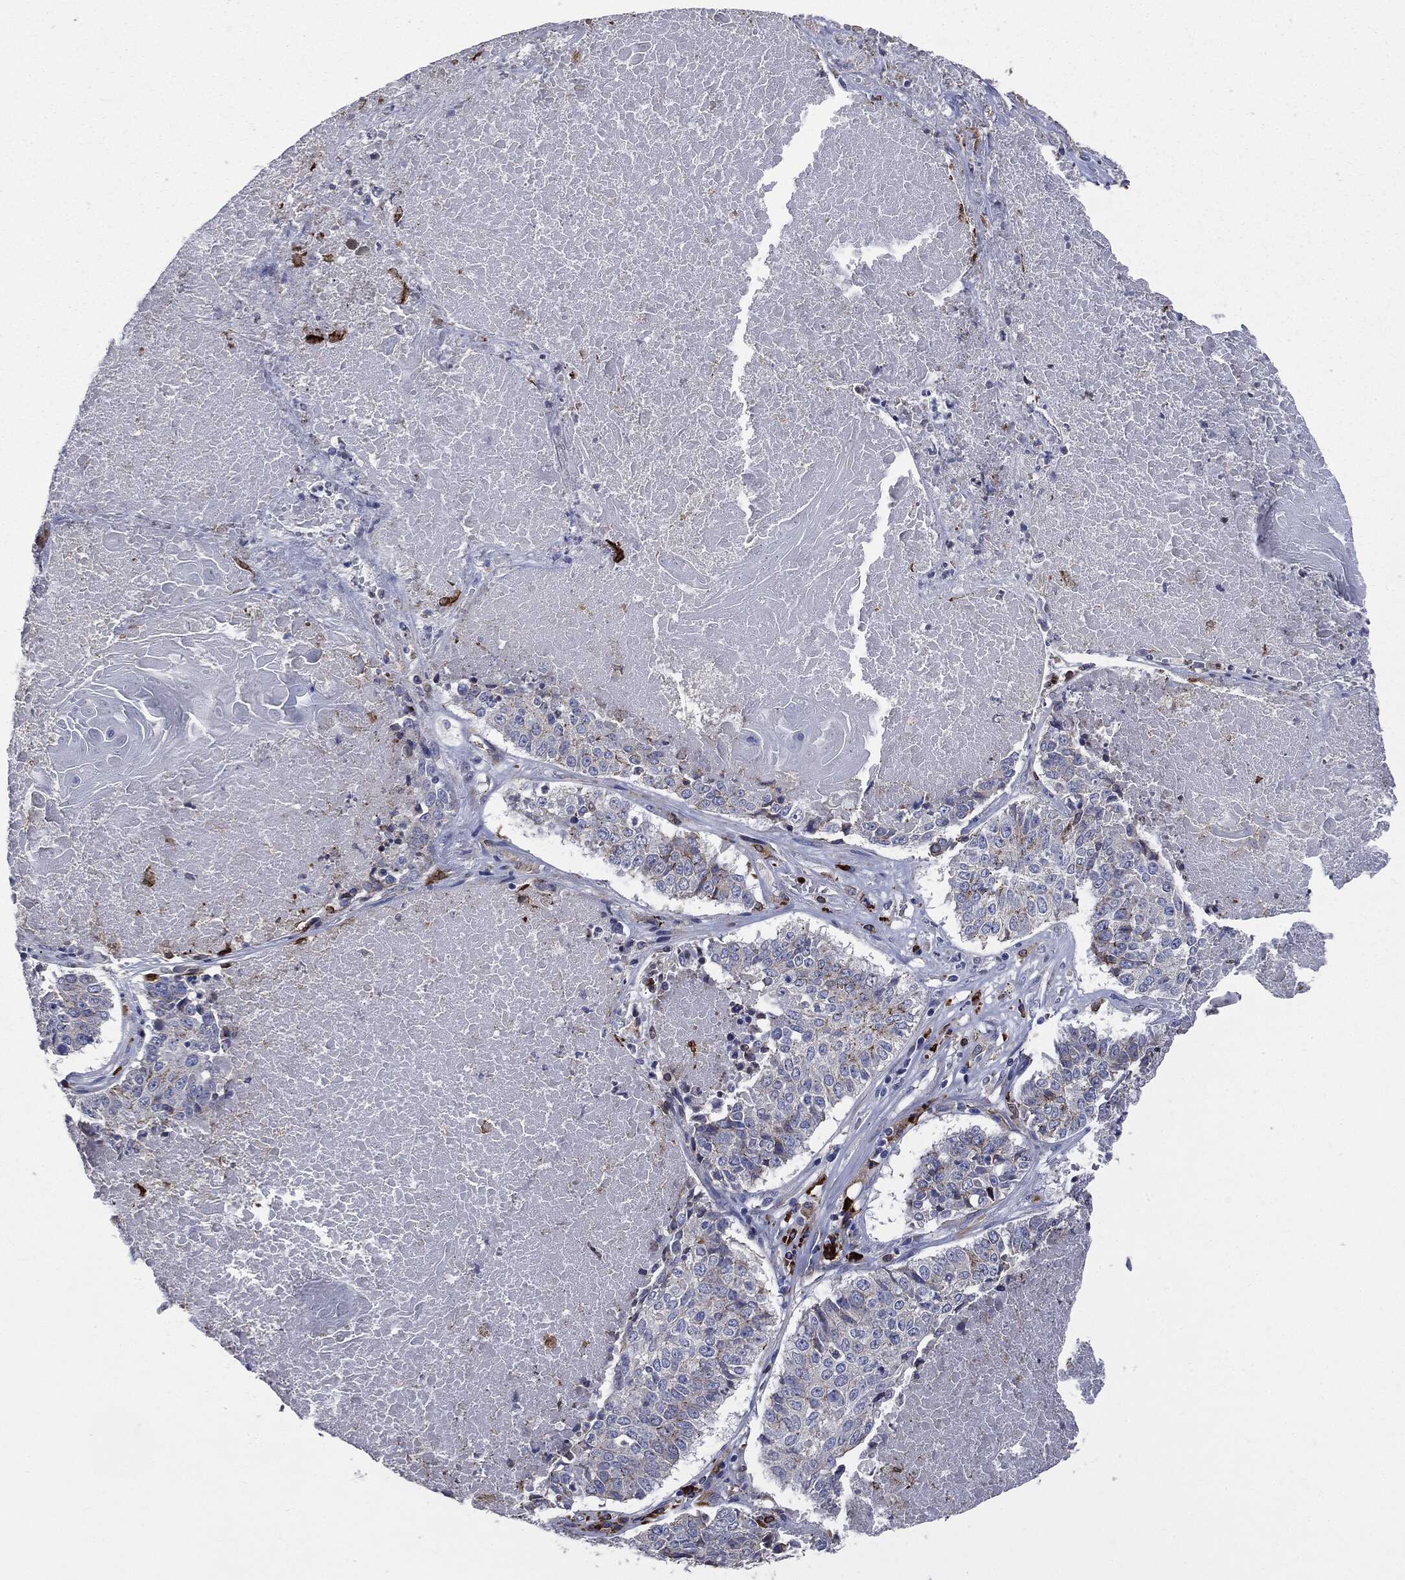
{"staining": {"intensity": "moderate", "quantity": "<25%", "location": "cytoplasmic/membranous"}, "tissue": "lung cancer", "cell_type": "Tumor cells", "image_type": "cancer", "snomed": [{"axis": "morphology", "description": "Squamous cell carcinoma, NOS"}, {"axis": "topography", "description": "Lung"}], "caption": "The micrograph exhibits immunohistochemical staining of lung cancer. There is moderate cytoplasmic/membranous staining is present in approximately <25% of tumor cells.", "gene": "PTGS2", "patient": {"sex": "male", "age": 64}}